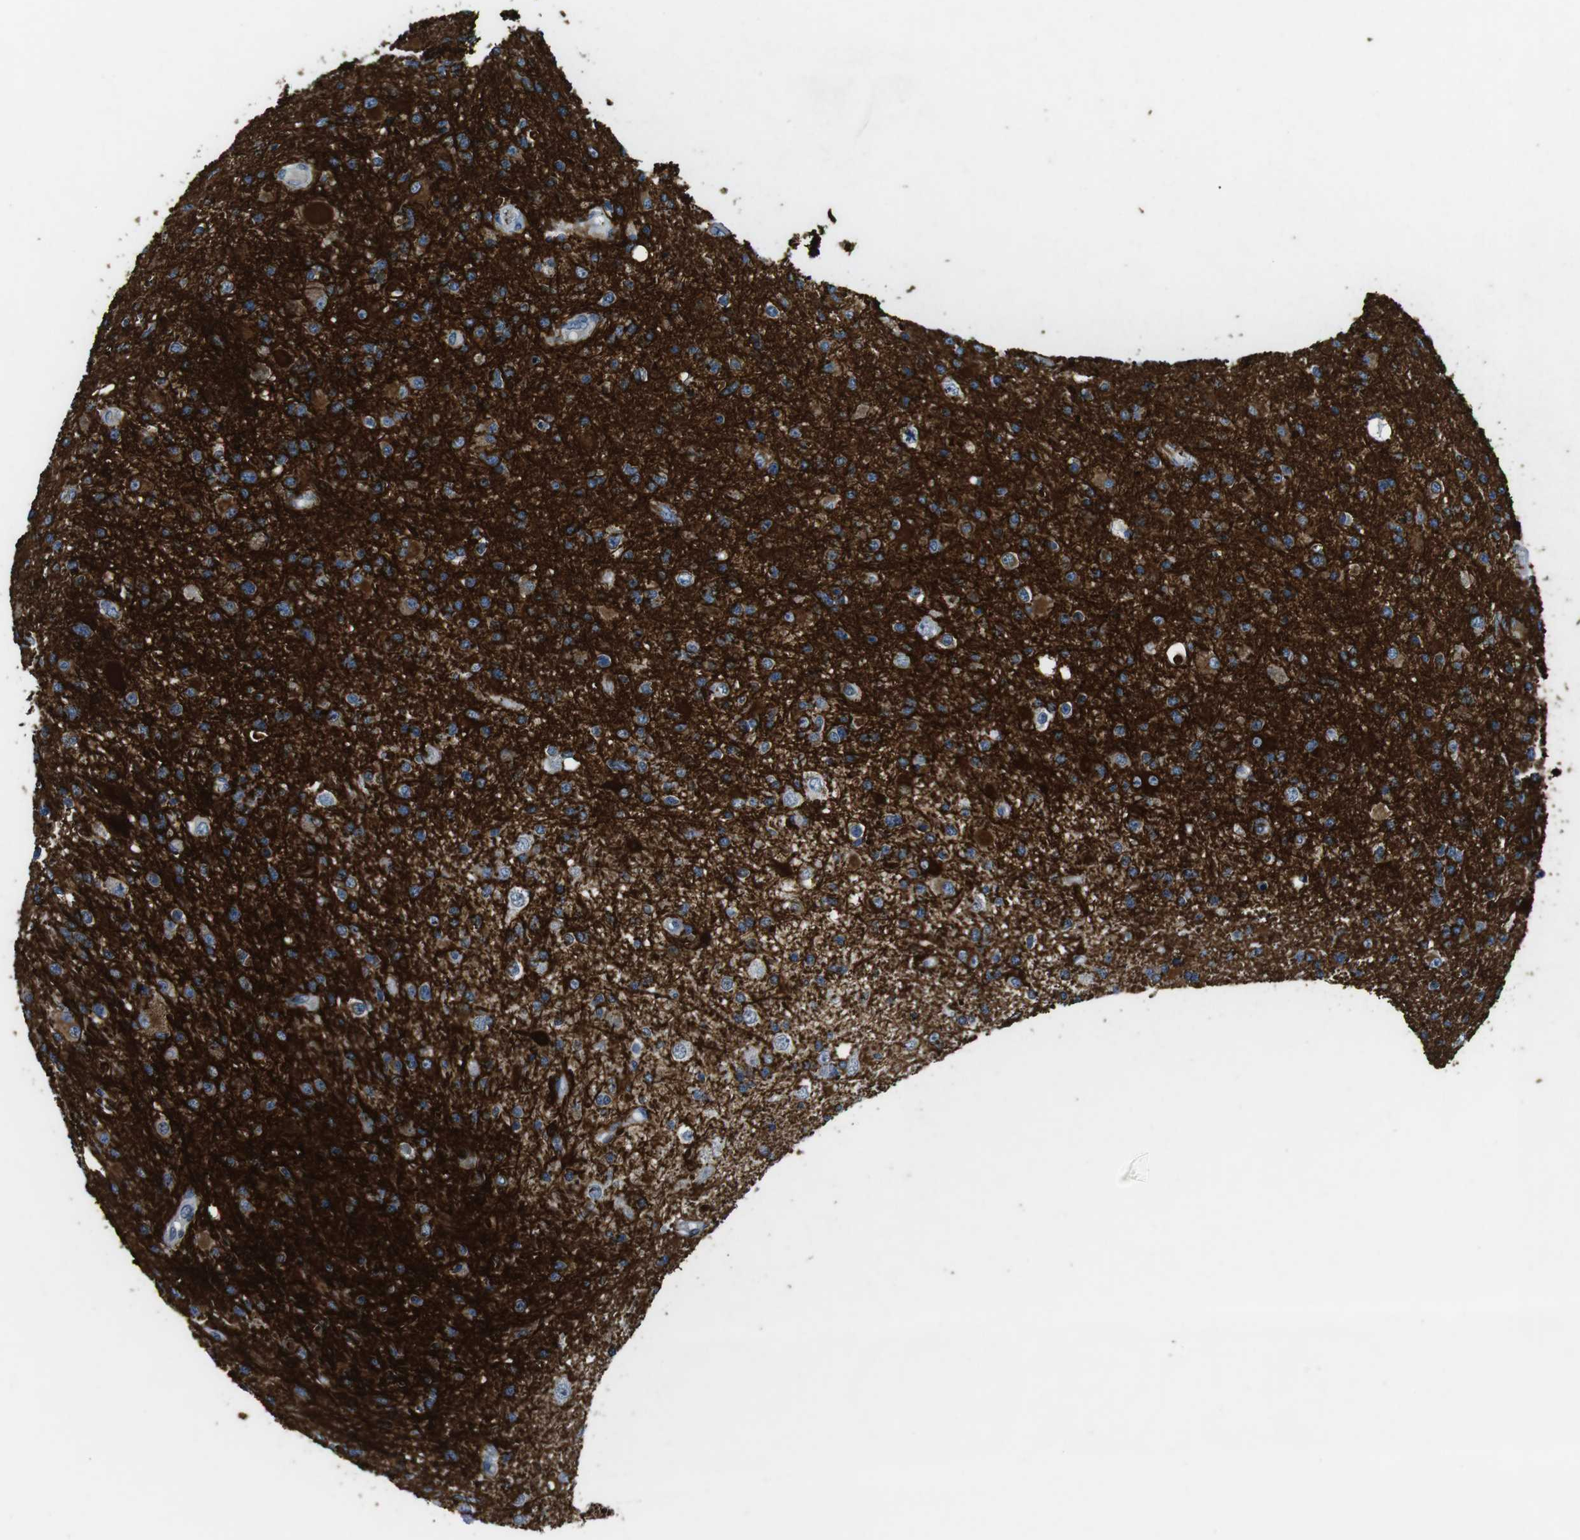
{"staining": {"intensity": "strong", "quantity": "25%-75%", "location": "cytoplasmic/membranous"}, "tissue": "glioma", "cell_type": "Tumor cells", "image_type": "cancer", "snomed": [{"axis": "morphology", "description": "Glioma, malignant, High grade"}, {"axis": "topography", "description": "Brain"}], "caption": "There is high levels of strong cytoplasmic/membranous staining in tumor cells of malignant high-grade glioma, as demonstrated by immunohistochemical staining (brown color).", "gene": "NECTIN1", "patient": {"sex": "male", "age": 33}}